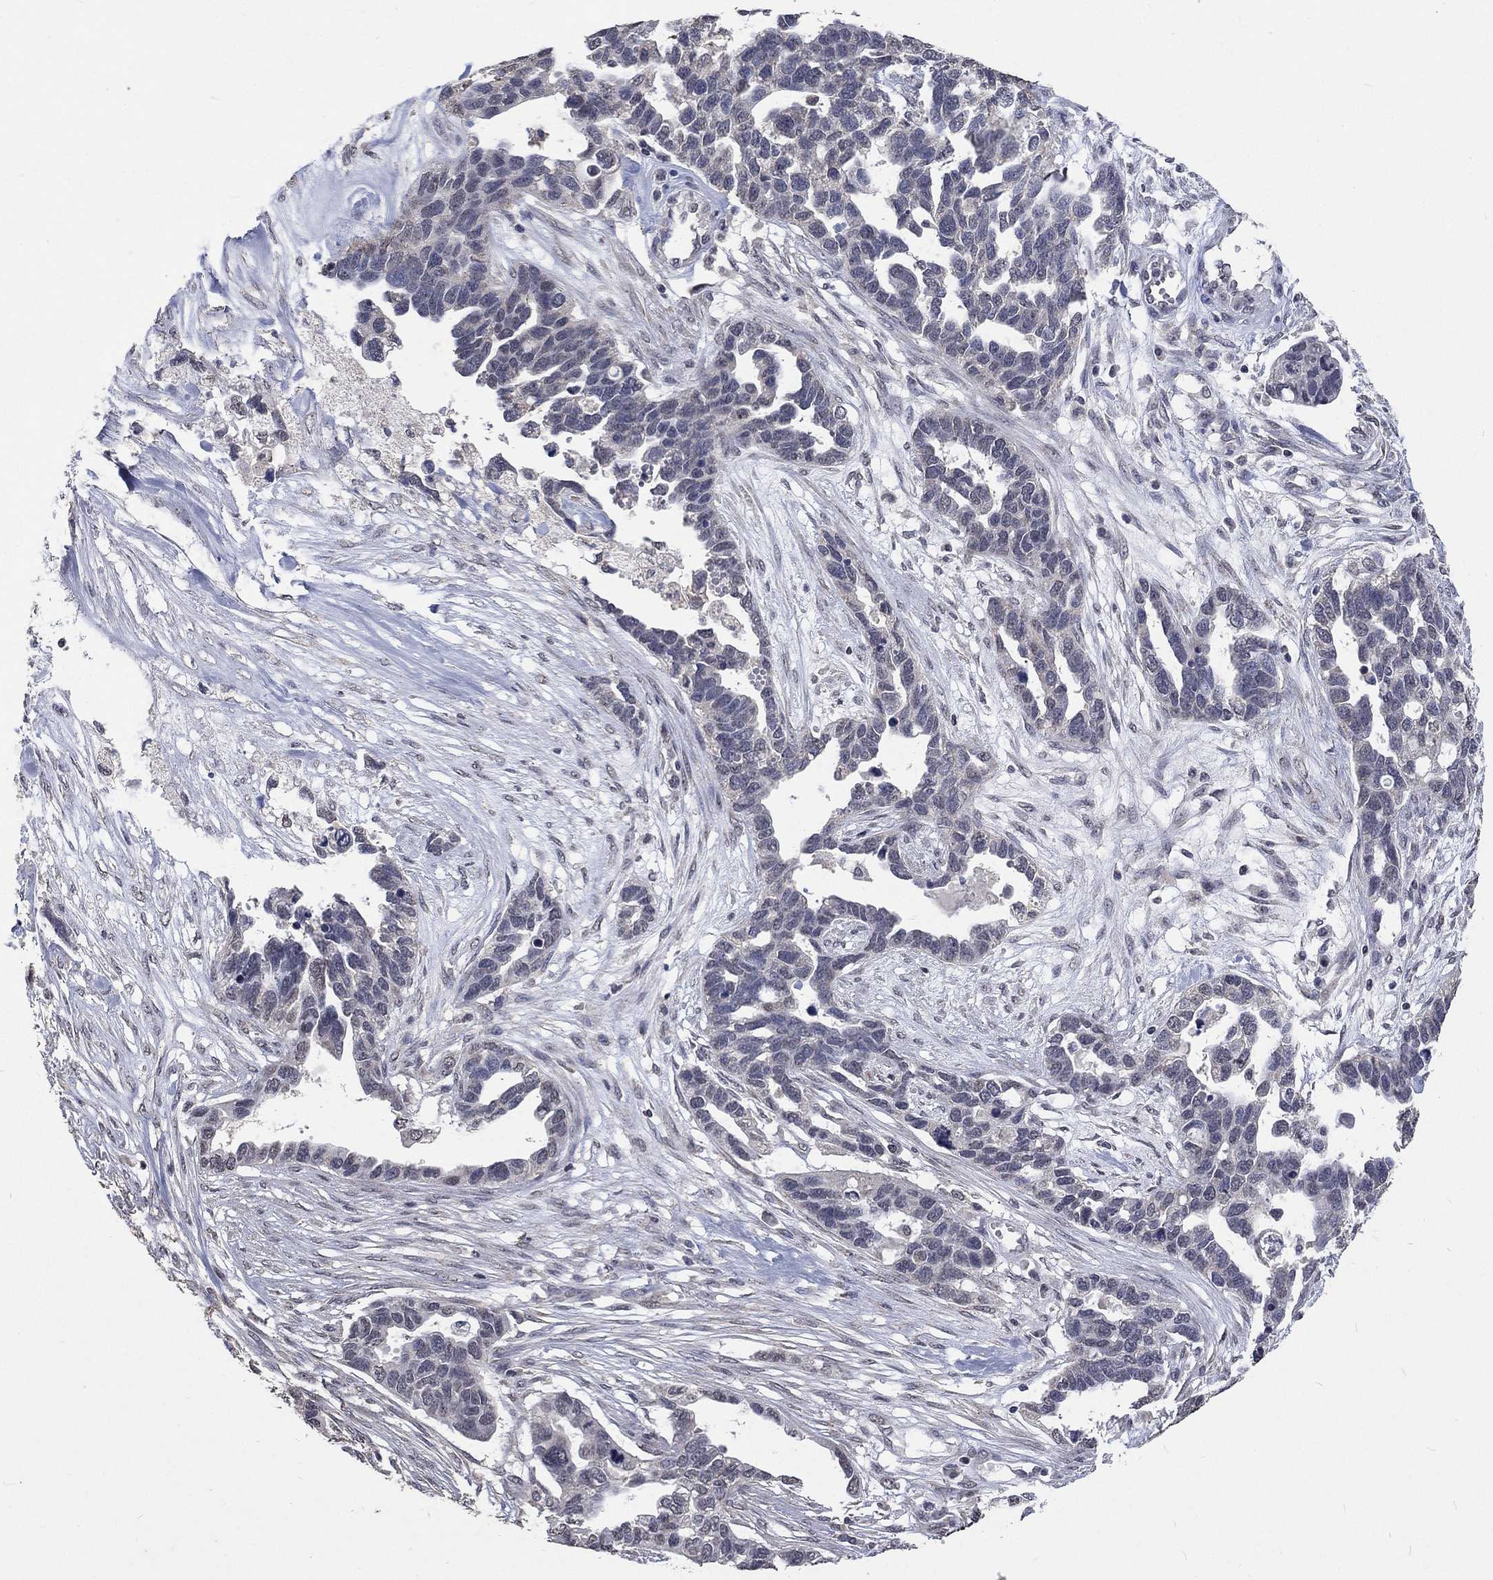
{"staining": {"intensity": "negative", "quantity": "none", "location": "none"}, "tissue": "ovarian cancer", "cell_type": "Tumor cells", "image_type": "cancer", "snomed": [{"axis": "morphology", "description": "Cystadenocarcinoma, serous, NOS"}, {"axis": "topography", "description": "Ovary"}], "caption": "DAB (3,3'-diaminobenzidine) immunohistochemical staining of ovarian serous cystadenocarcinoma shows no significant expression in tumor cells. Brightfield microscopy of immunohistochemistry stained with DAB (3,3'-diaminobenzidine) (brown) and hematoxylin (blue), captured at high magnification.", "gene": "SPATA33", "patient": {"sex": "female", "age": 54}}